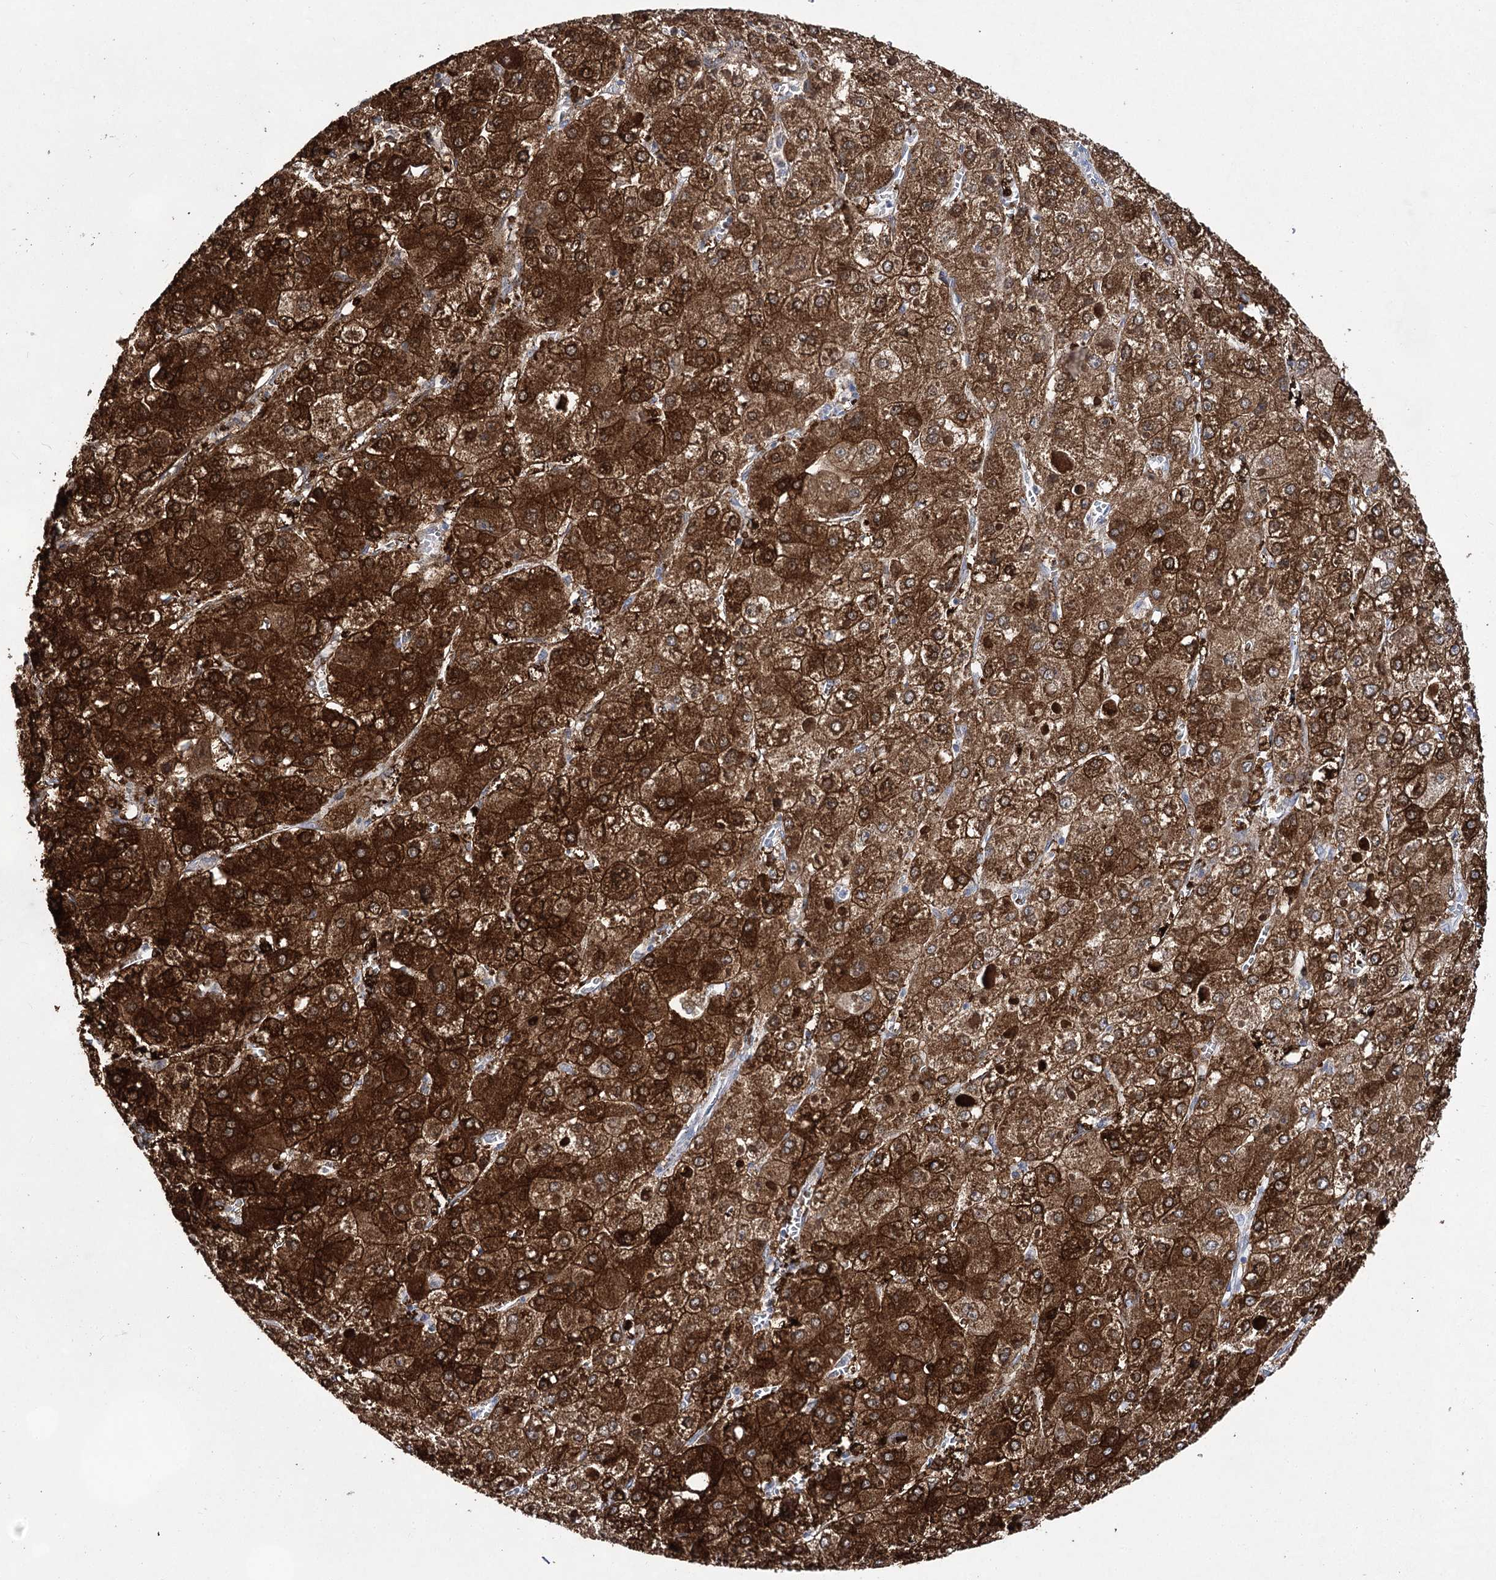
{"staining": {"intensity": "strong", "quantity": ">75%", "location": "cytoplasmic/membranous,nuclear"}, "tissue": "liver cancer", "cell_type": "Tumor cells", "image_type": "cancer", "snomed": [{"axis": "morphology", "description": "Carcinoma, Hepatocellular, NOS"}, {"axis": "topography", "description": "Liver"}], "caption": "Liver hepatocellular carcinoma tissue shows strong cytoplasmic/membranous and nuclear positivity in approximately >75% of tumor cells", "gene": "UGDH", "patient": {"sex": "female", "age": 73}}